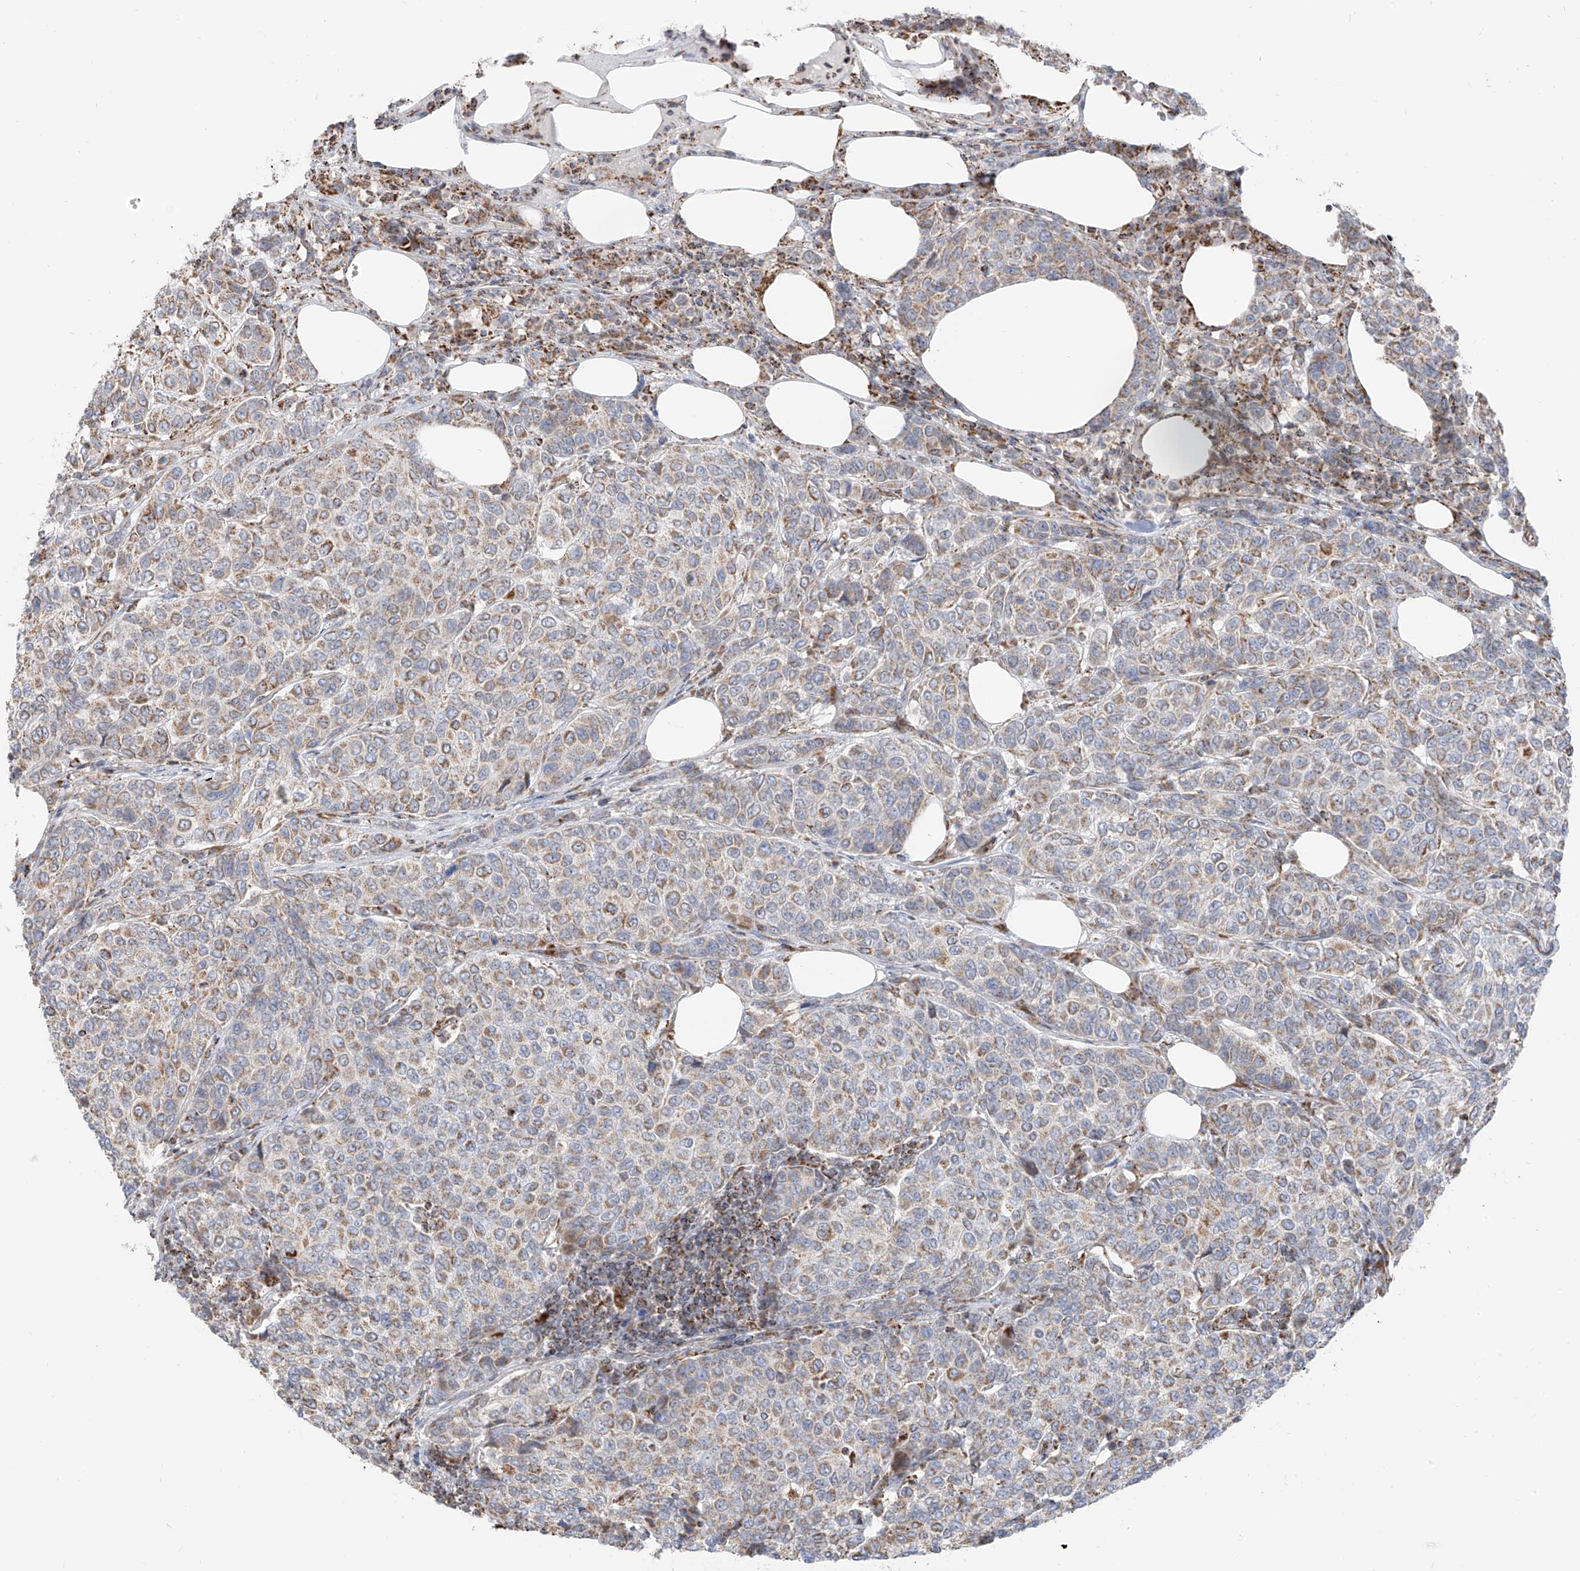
{"staining": {"intensity": "weak", "quantity": ">75%", "location": "cytoplasmic/membranous"}, "tissue": "breast cancer", "cell_type": "Tumor cells", "image_type": "cancer", "snomed": [{"axis": "morphology", "description": "Duct carcinoma"}, {"axis": "topography", "description": "Breast"}], "caption": "Immunohistochemistry histopathology image of neoplastic tissue: human breast cancer stained using IHC demonstrates low levels of weak protein expression localized specifically in the cytoplasmic/membranous of tumor cells, appearing as a cytoplasmic/membranous brown color.", "gene": "ETHE1", "patient": {"sex": "female", "age": 55}}